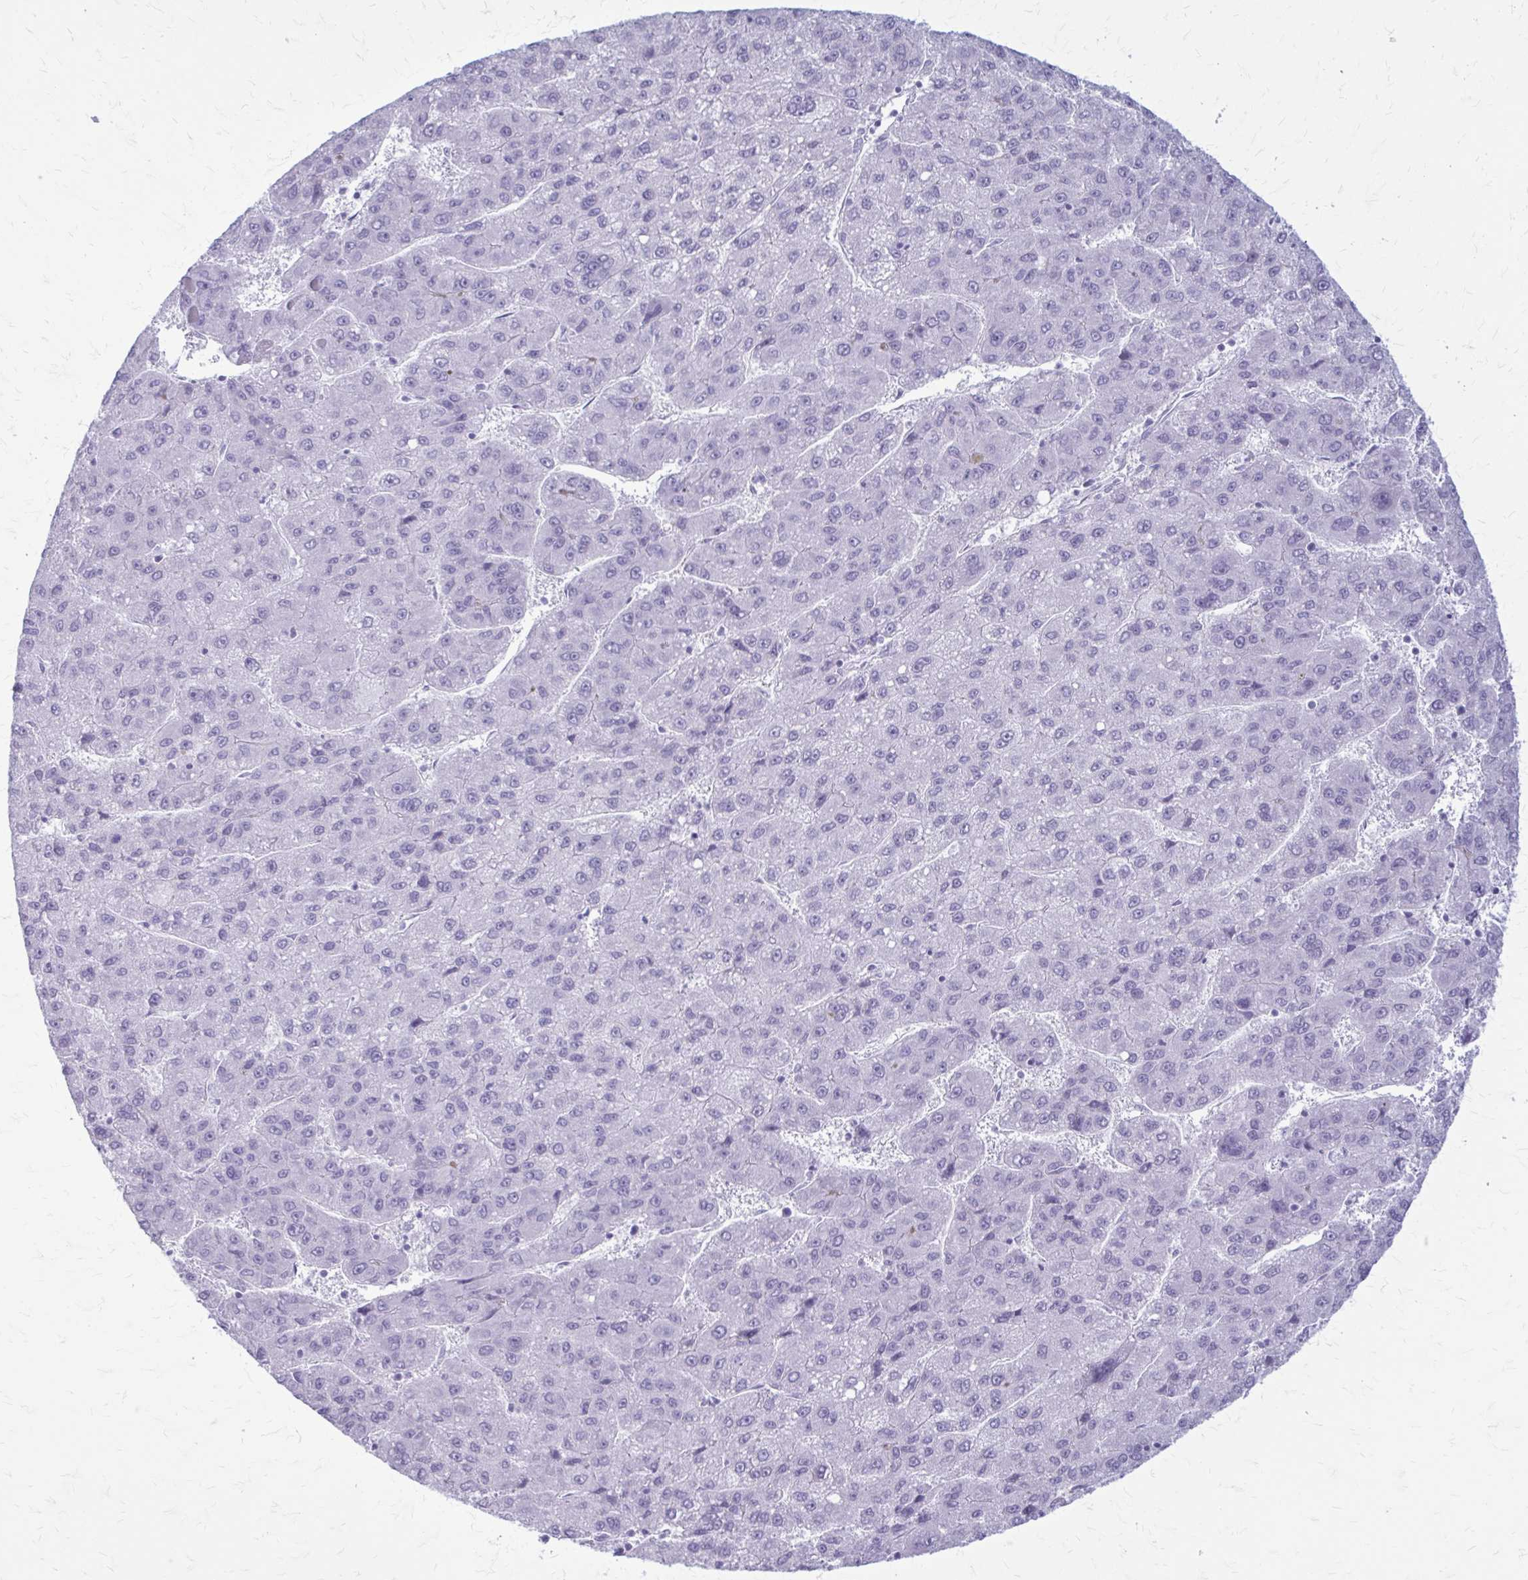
{"staining": {"intensity": "negative", "quantity": "none", "location": "none"}, "tissue": "liver cancer", "cell_type": "Tumor cells", "image_type": "cancer", "snomed": [{"axis": "morphology", "description": "Carcinoma, Hepatocellular, NOS"}, {"axis": "topography", "description": "Liver"}], "caption": "DAB (3,3'-diaminobenzidine) immunohistochemical staining of hepatocellular carcinoma (liver) exhibits no significant expression in tumor cells.", "gene": "KRT5", "patient": {"sex": "female", "age": 82}}